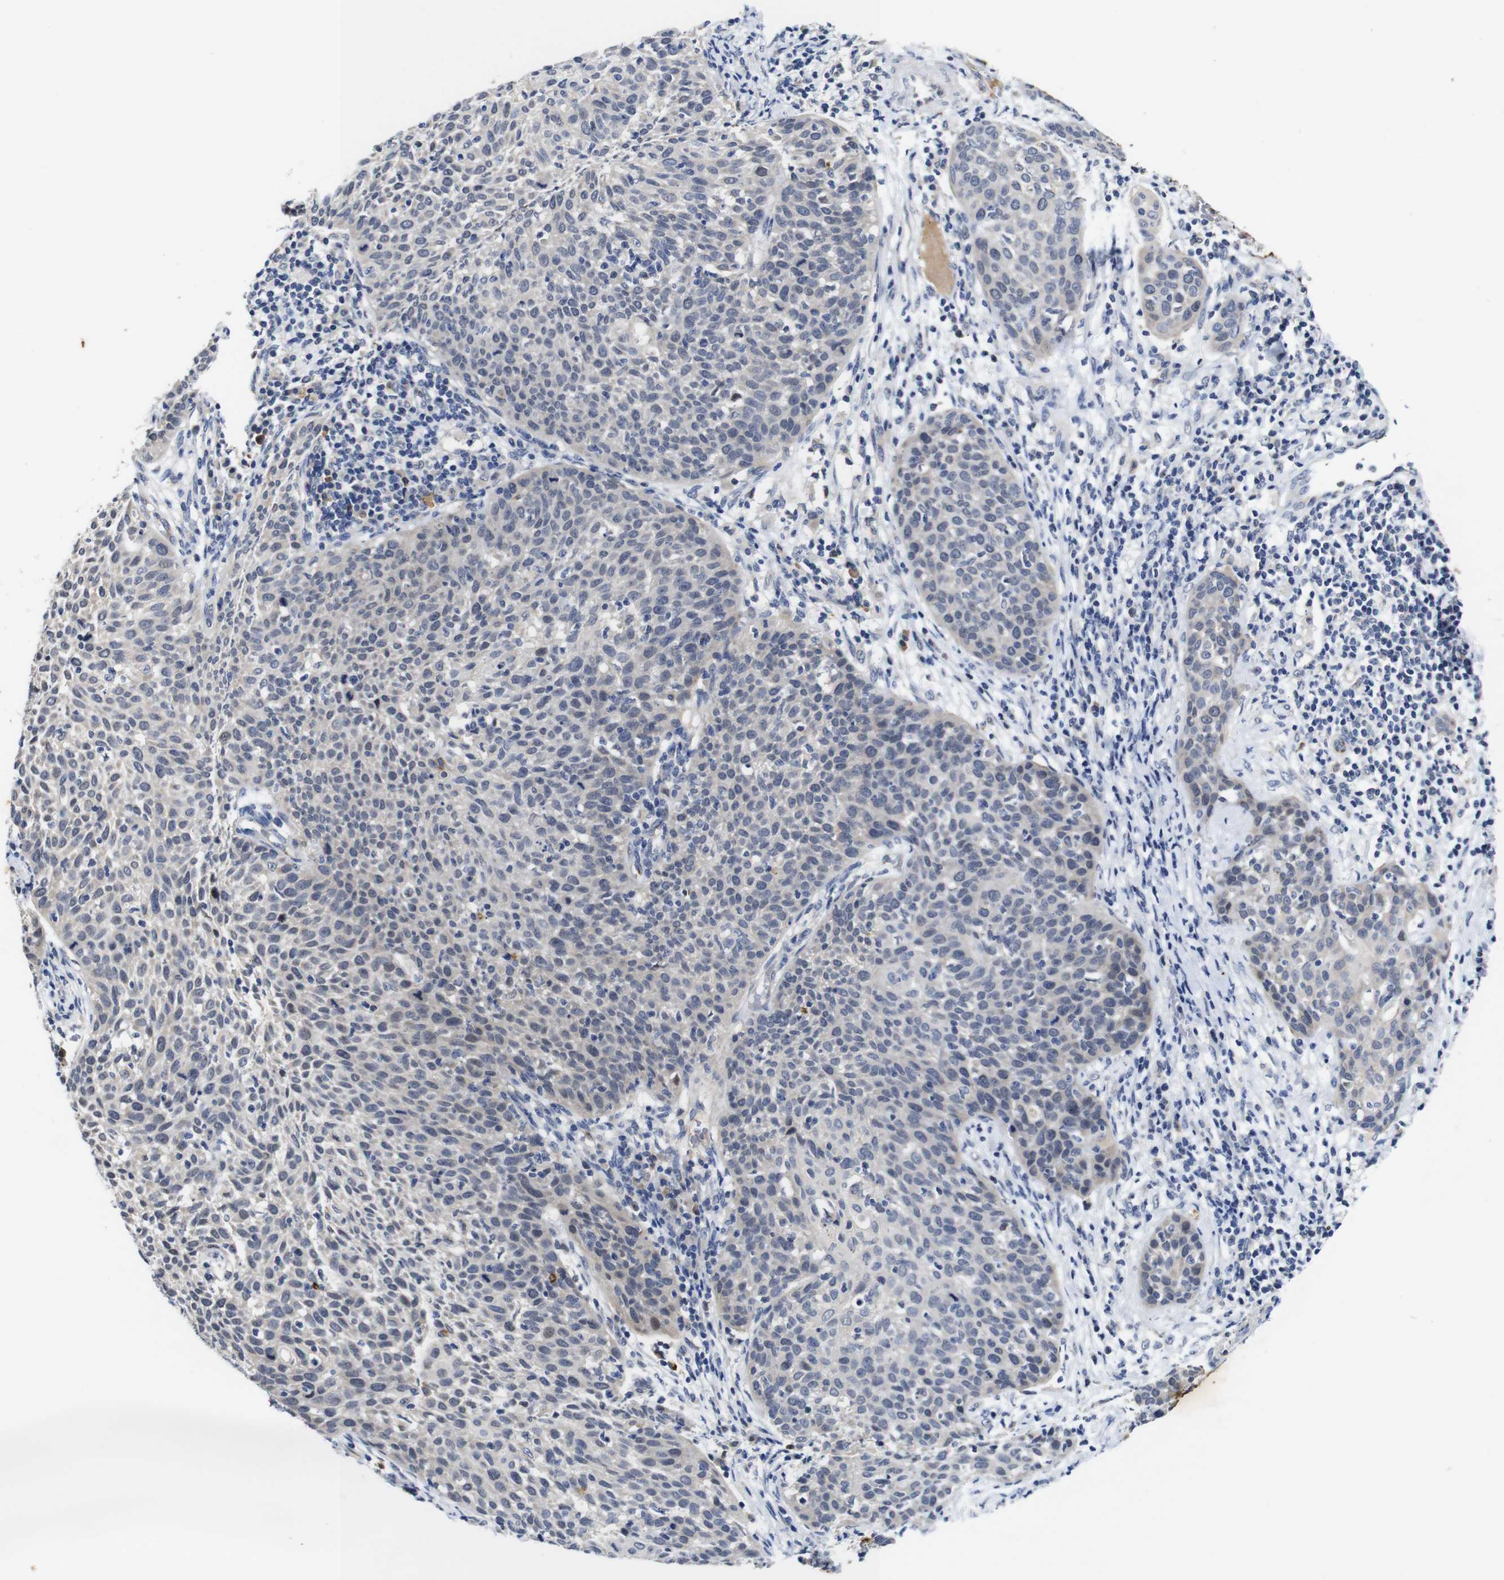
{"staining": {"intensity": "negative", "quantity": "none", "location": "none"}, "tissue": "cervical cancer", "cell_type": "Tumor cells", "image_type": "cancer", "snomed": [{"axis": "morphology", "description": "Squamous cell carcinoma, NOS"}, {"axis": "topography", "description": "Cervix"}], "caption": "An immunohistochemistry (IHC) histopathology image of squamous cell carcinoma (cervical) is shown. There is no staining in tumor cells of squamous cell carcinoma (cervical).", "gene": "FURIN", "patient": {"sex": "female", "age": 38}}